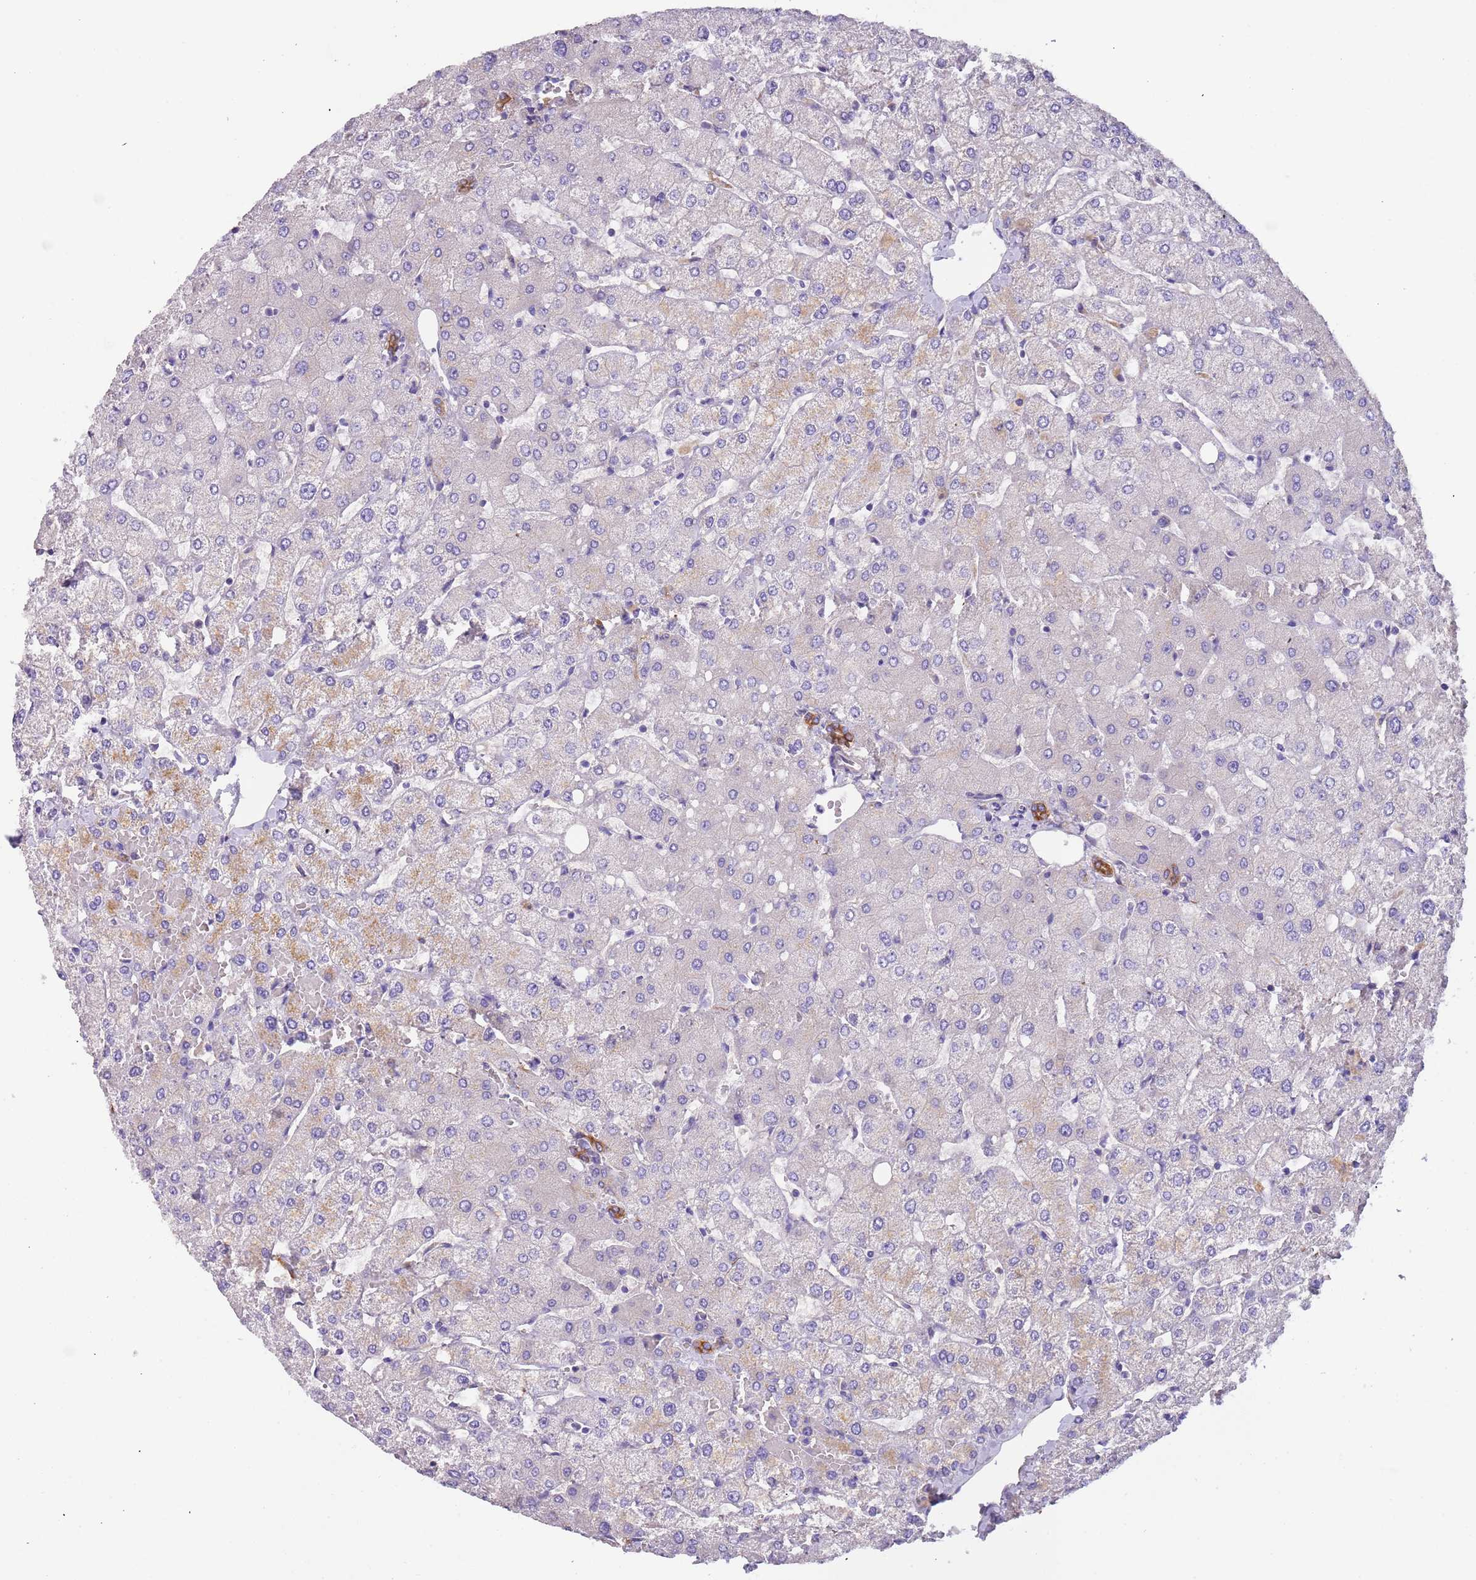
{"staining": {"intensity": "negative", "quantity": "none", "location": "none"}, "tissue": "liver", "cell_type": "Cholangiocytes", "image_type": "normal", "snomed": [{"axis": "morphology", "description": "Normal tissue, NOS"}, {"axis": "topography", "description": "Liver"}], "caption": "The micrograph demonstrates no staining of cholangiocytes in benign liver. (Immunohistochemistry (ihc), brightfield microscopy, high magnification).", "gene": "LAMB4", "patient": {"sex": "female", "age": 54}}